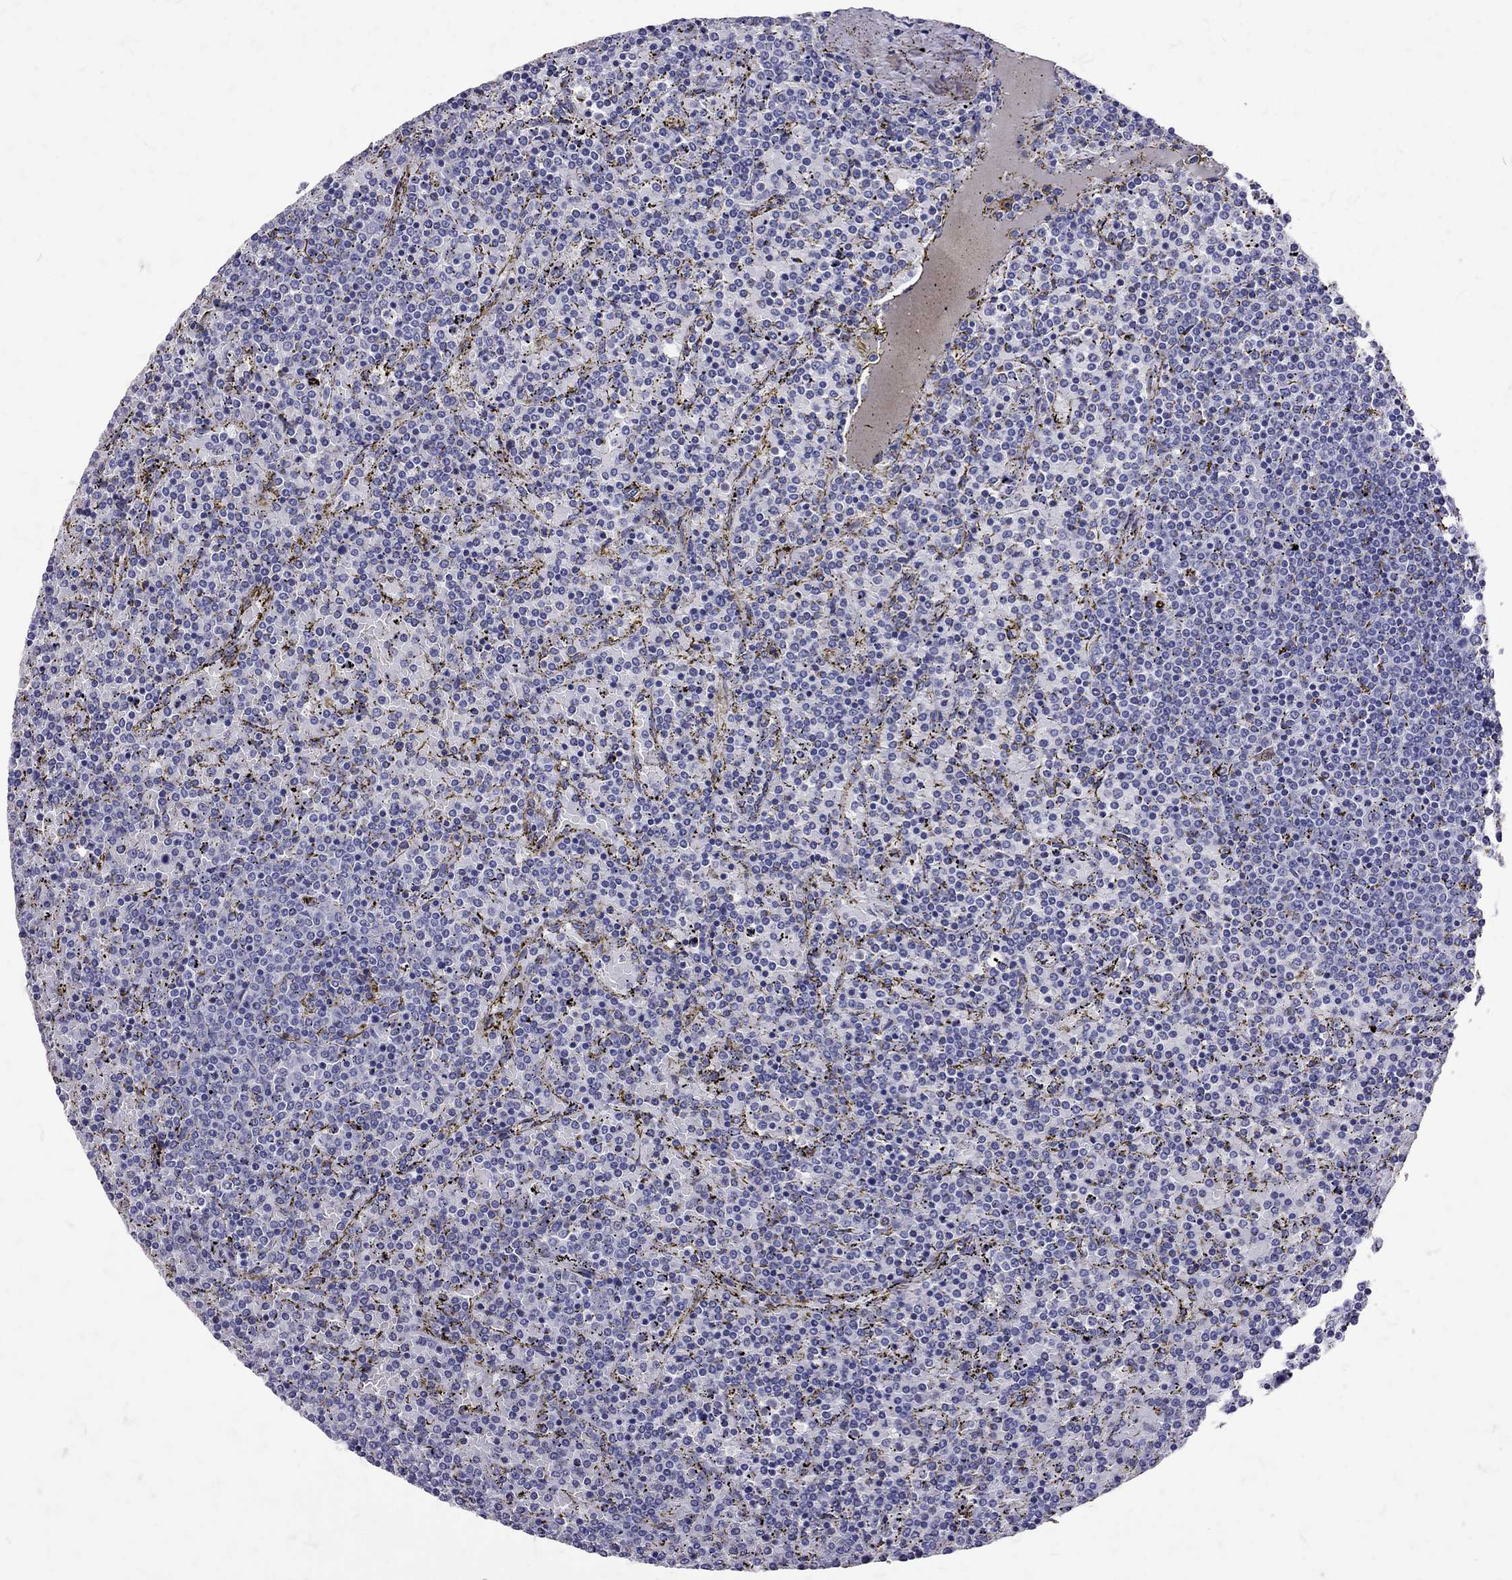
{"staining": {"intensity": "negative", "quantity": "none", "location": "none"}, "tissue": "lymphoma", "cell_type": "Tumor cells", "image_type": "cancer", "snomed": [{"axis": "morphology", "description": "Malignant lymphoma, non-Hodgkin's type, Low grade"}, {"axis": "topography", "description": "Spleen"}], "caption": "IHC of low-grade malignant lymphoma, non-Hodgkin's type shows no staining in tumor cells. (Brightfield microscopy of DAB immunohistochemistry (IHC) at high magnification).", "gene": "SST", "patient": {"sex": "female", "age": 77}}